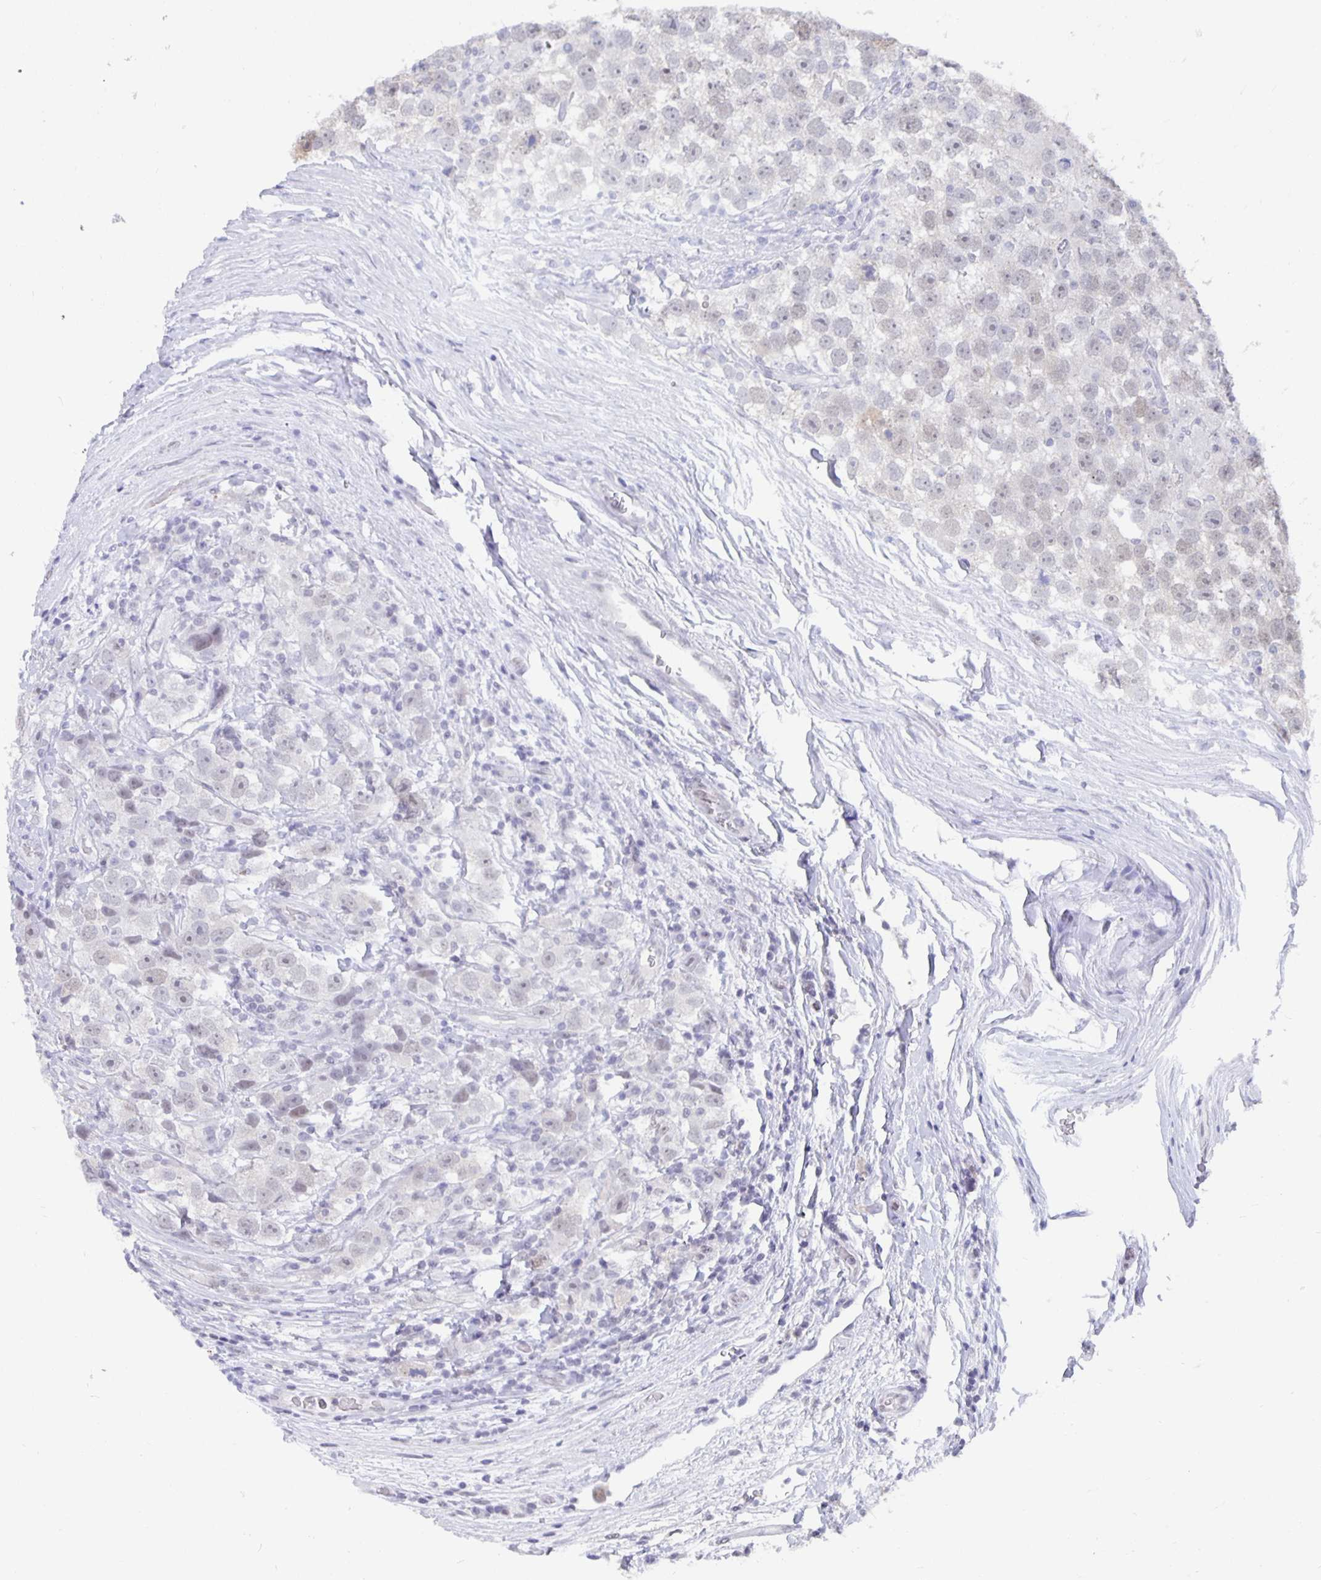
{"staining": {"intensity": "negative", "quantity": "none", "location": "none"}, "tissue": "testis cancer", "cell_type": "Tumor cells", "image_type": "cancer", "snomed": [{"axis": "morphology", "description": "Seminoma, NOS"}, {"axis": "topography", "description": "Testis"}], "caption": "This is an IHC image of testis seminoma. There is no positivity in tumor cells.", "gene": "ZNF691", "patient": {"sex": "male", "age": 26}}